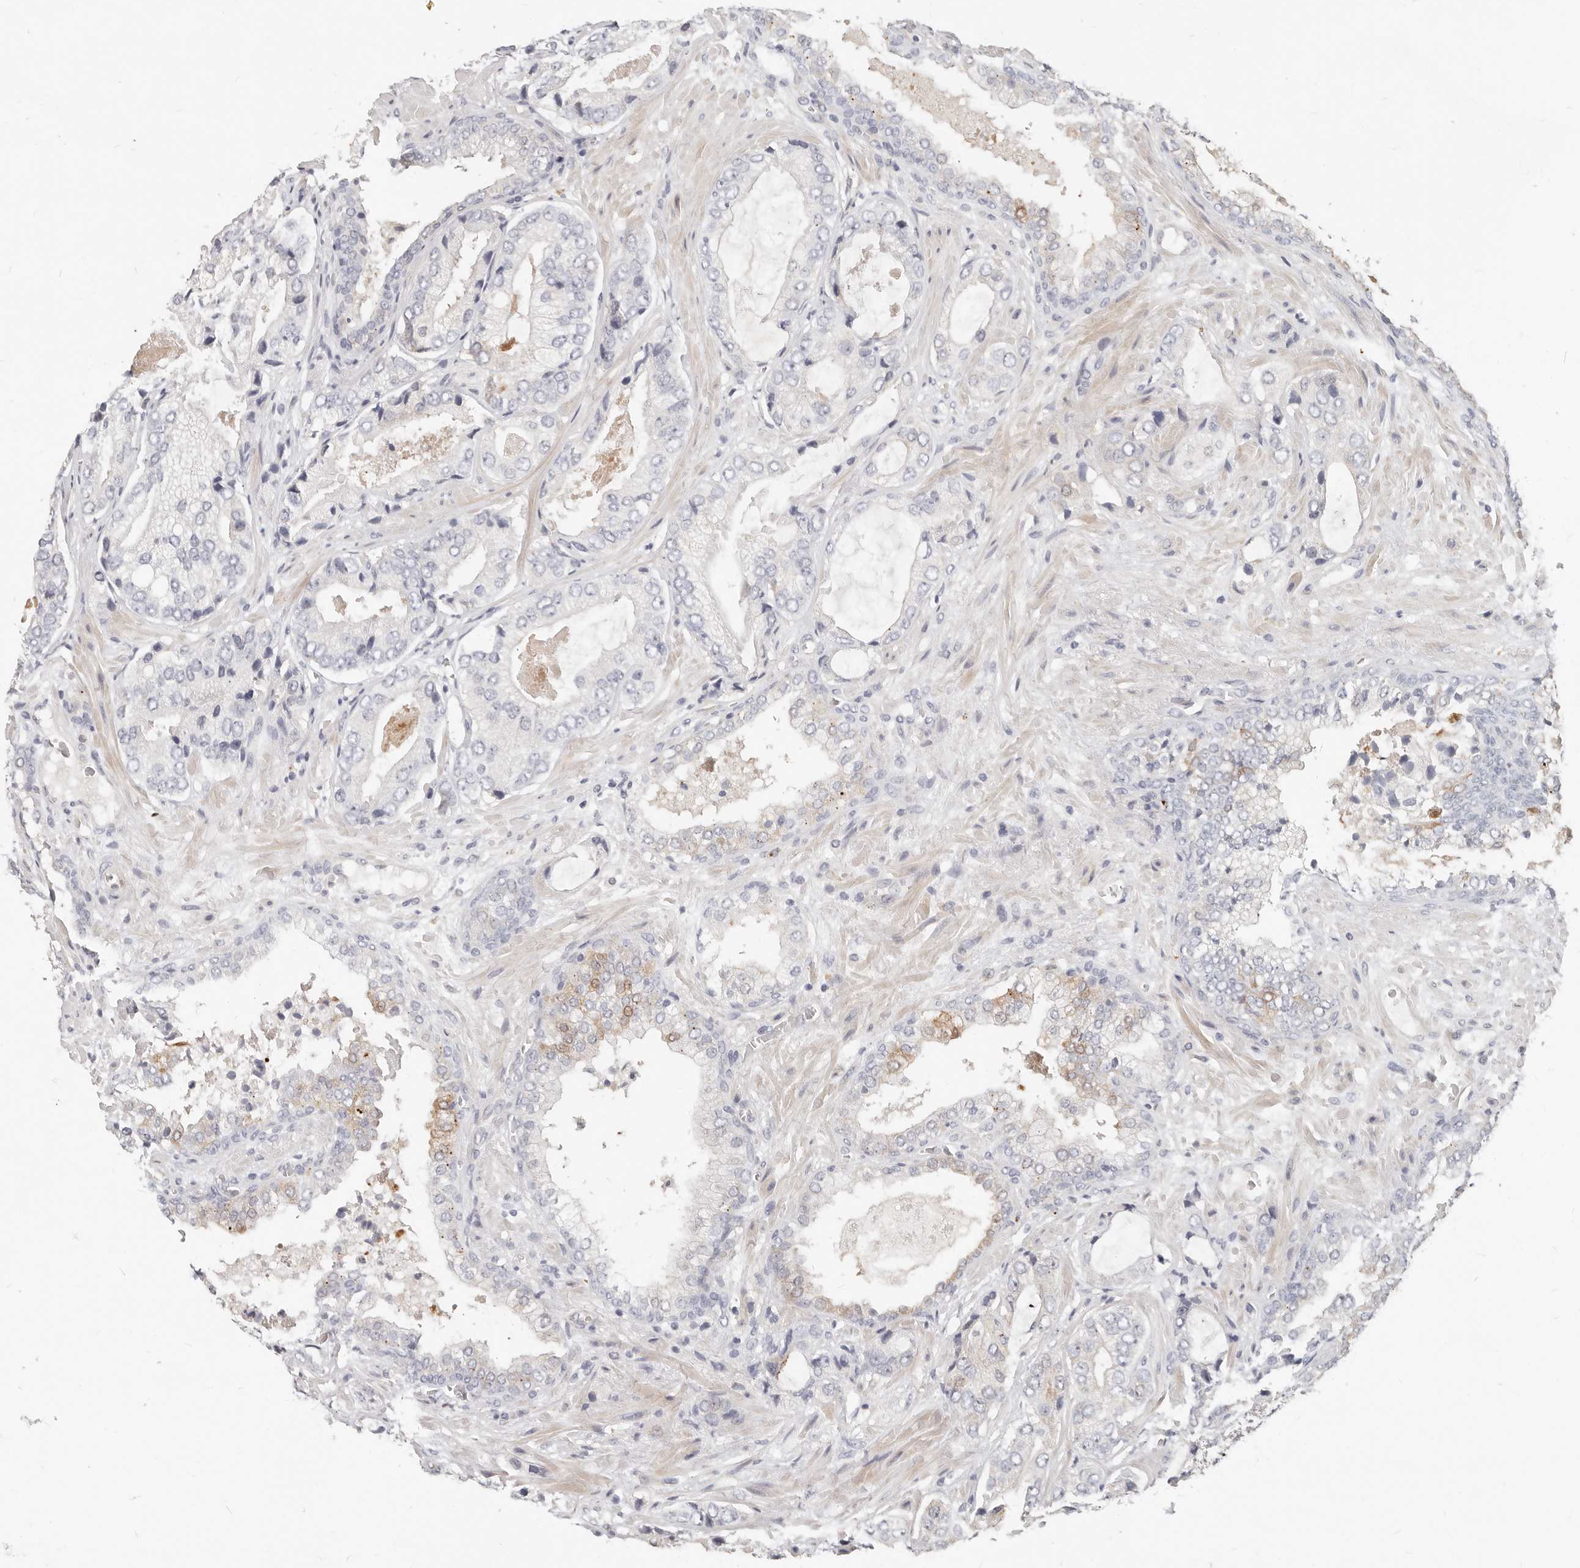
{"staining": {"intensity": "weak", "quantity": "<25%", "location": "cytoplasmic/membranous"}, "tissue": "prostate cancer", "cell_type": "Tumor cells", "image_type": "cancer", "snomed": [{"axis": "morphology", "description": "Normal tissue, NOS"}, {"axis": "morphology", "description": "Adenocarcinoma, High grade"}, {"axis": "topography", "description": "Prostate"}, {"axis": "topography", "description": "Peripheral nerve tissue"}], "caption": "An image of prostate cancer (high-grade adenocarcinoma) stained for a protein exhibits no brown staining in tumor cells. (Brightfield microscopy of DAB (3,3'-diaminobenzidine) IHC at high magnification).", "gene": "ZRANB1", "patient": {"sex": "male", "age": 59}}